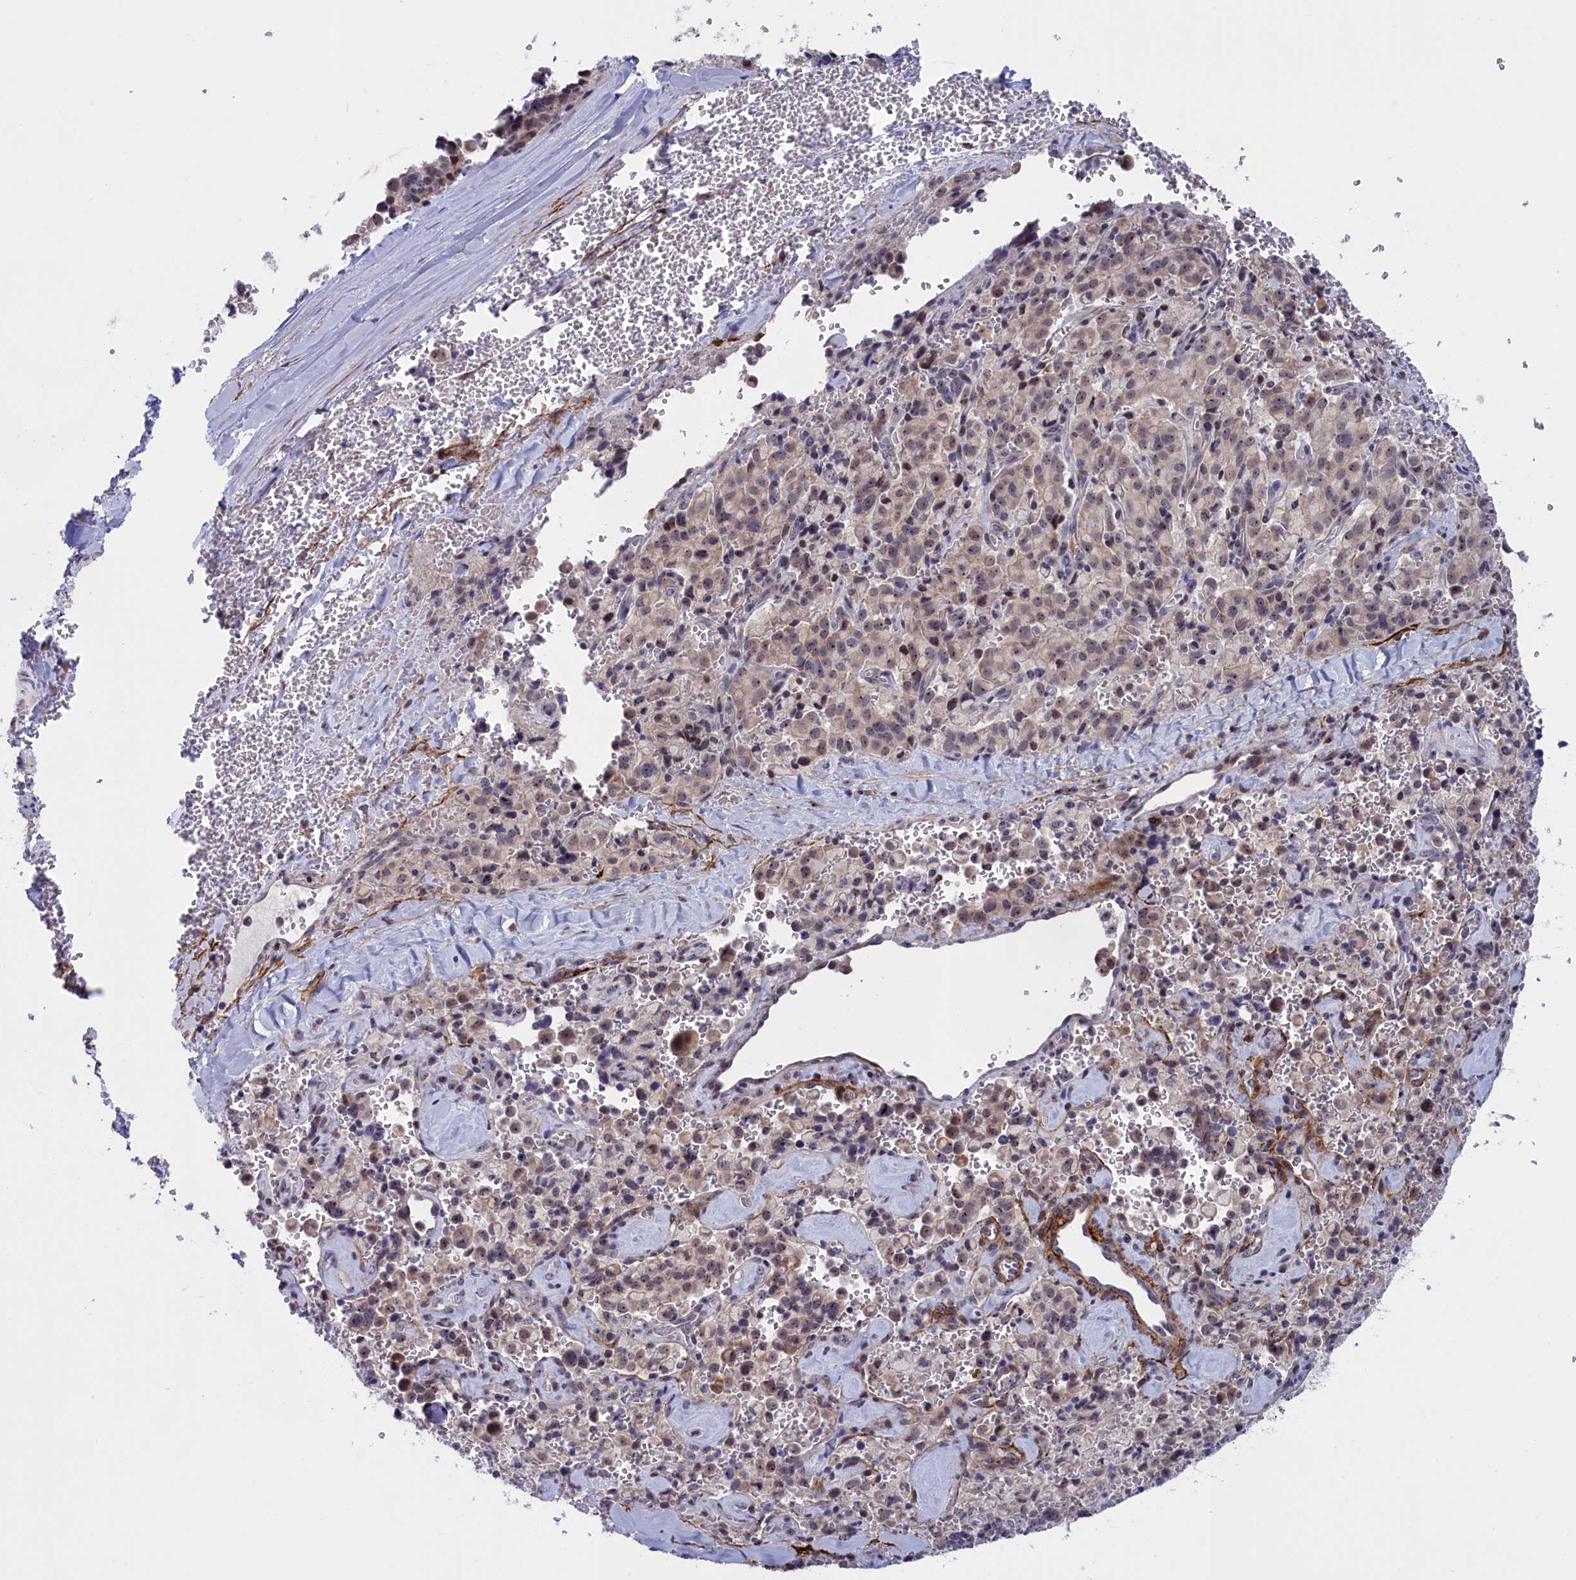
{"staining": {"intensity": "weak", "quantity": ">75%", "location": "cytoplasmic/membranous,nuclear"}, "tissue": "pancreatic cancer", "cell_type": "Tumor cells", "image_type": "cancer", "snomed": [{"axis": "morphology", "description": "Adenocarcinoma, NOS"}, {"axis": "topography", "description": "Pancreas"}], "caption": "IHC of pancreatic cancer exhibits low levels of weak cytoplasmic/membranous and nuclear staining in approximately >75% of tumor cells. (DAB = brown stain, brightfield microscopy at high magnification).", "gene": "PPAN", "patient": {"sex": "male", "age": 65}}